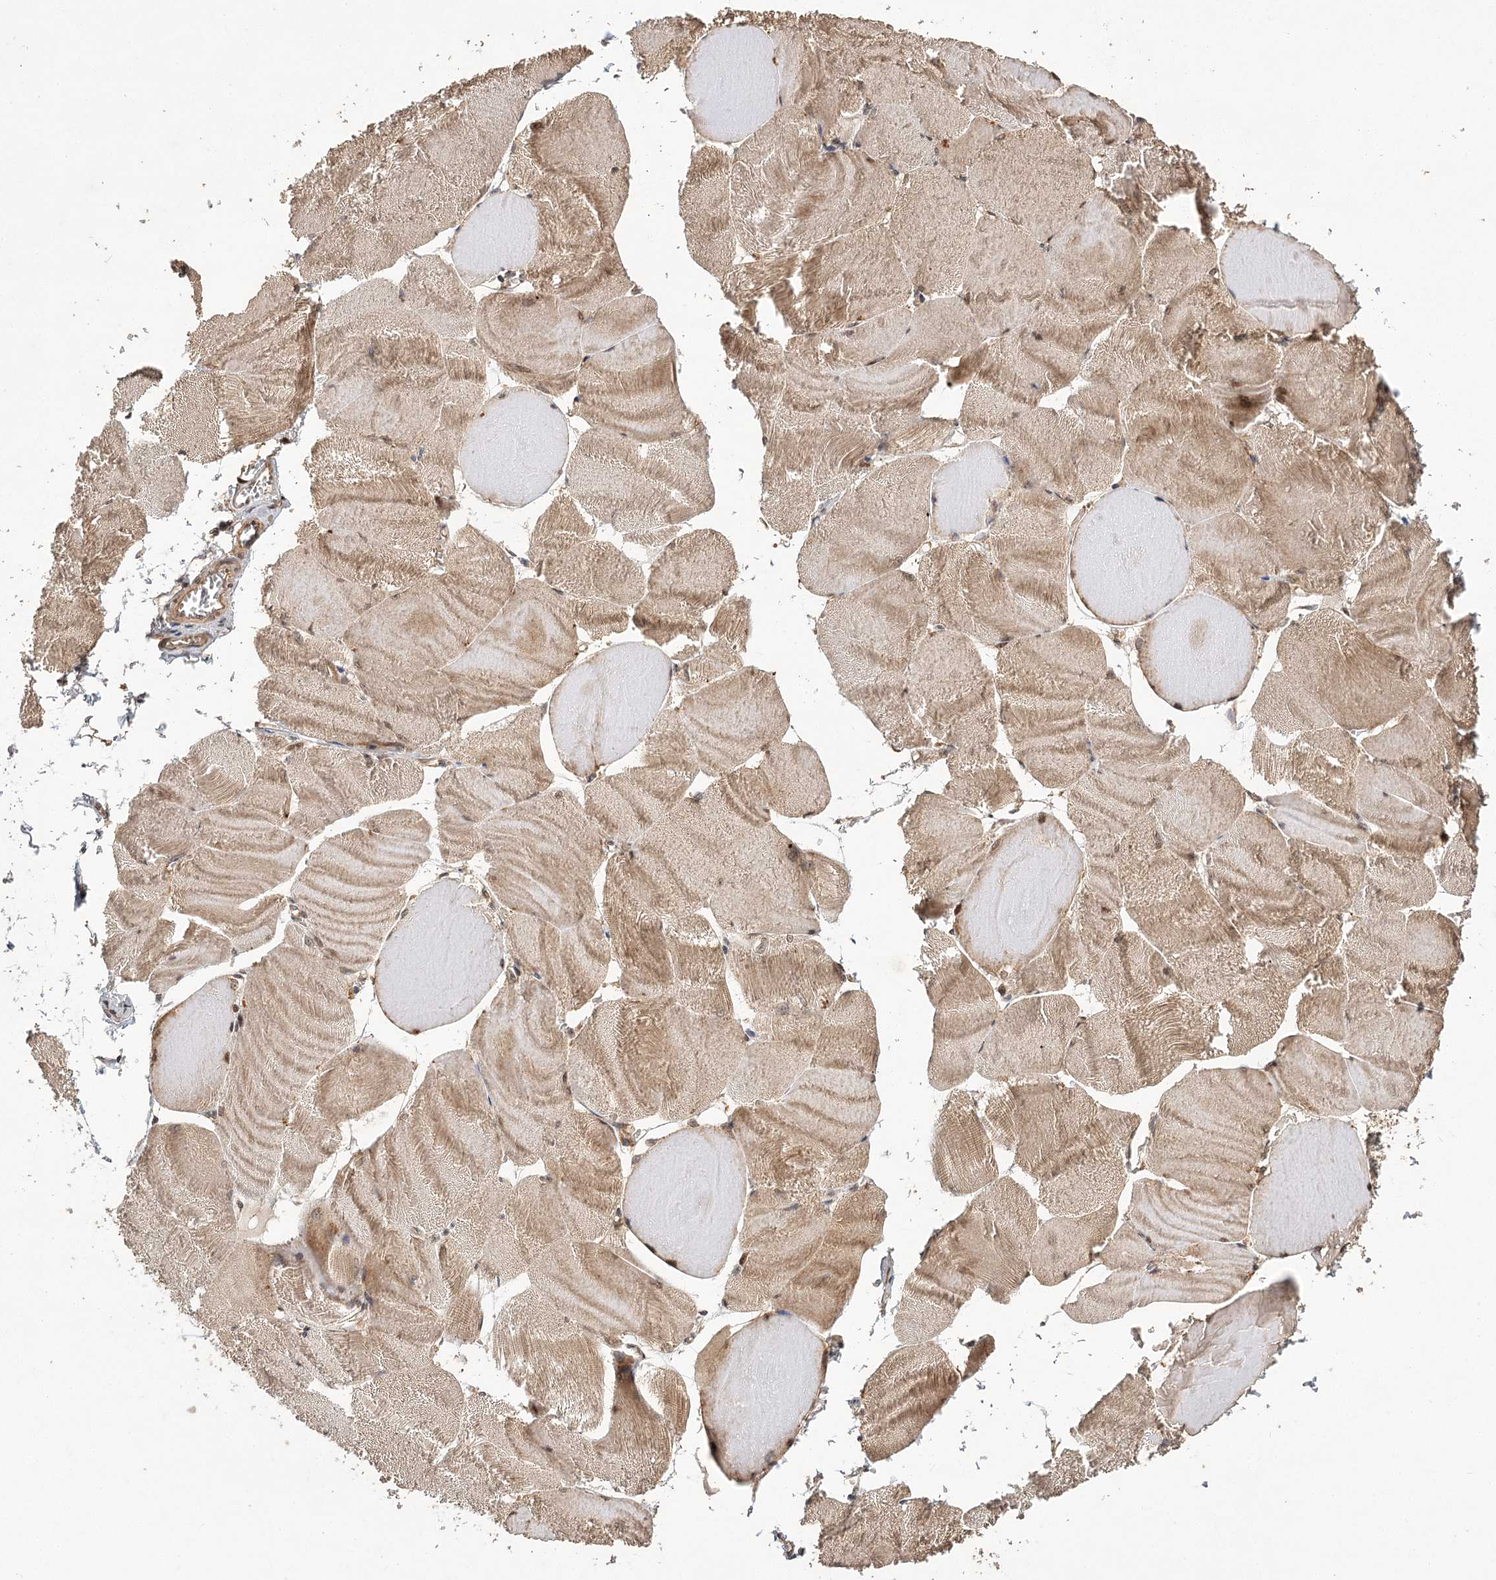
{"staining": {"intensity": "moderate", "quantity": ">75%", "location": "cytoplasmic/membranous"}, "tissue": "skeletal muscle", "cell_type": "Myocytes", "image_type": "normal", "snomed": [{"axis": "morphology", "description": "Normal tissue, NOS"}, {"axis": "morphology", "description": "Basal cell carcinoma"}, {"axis": "topography", "description": "Skeletal muscle"}], "caption": "Protein staining of normal skeletal muscle exhibits moderate cytoplasmic/membranous positivity in approximately >75% of myocytes. The protein of interest is shown in brown color, while the nuclei are stained blue.", "gene": "LSS", "patient": {"sex": "female", "age": 64}}